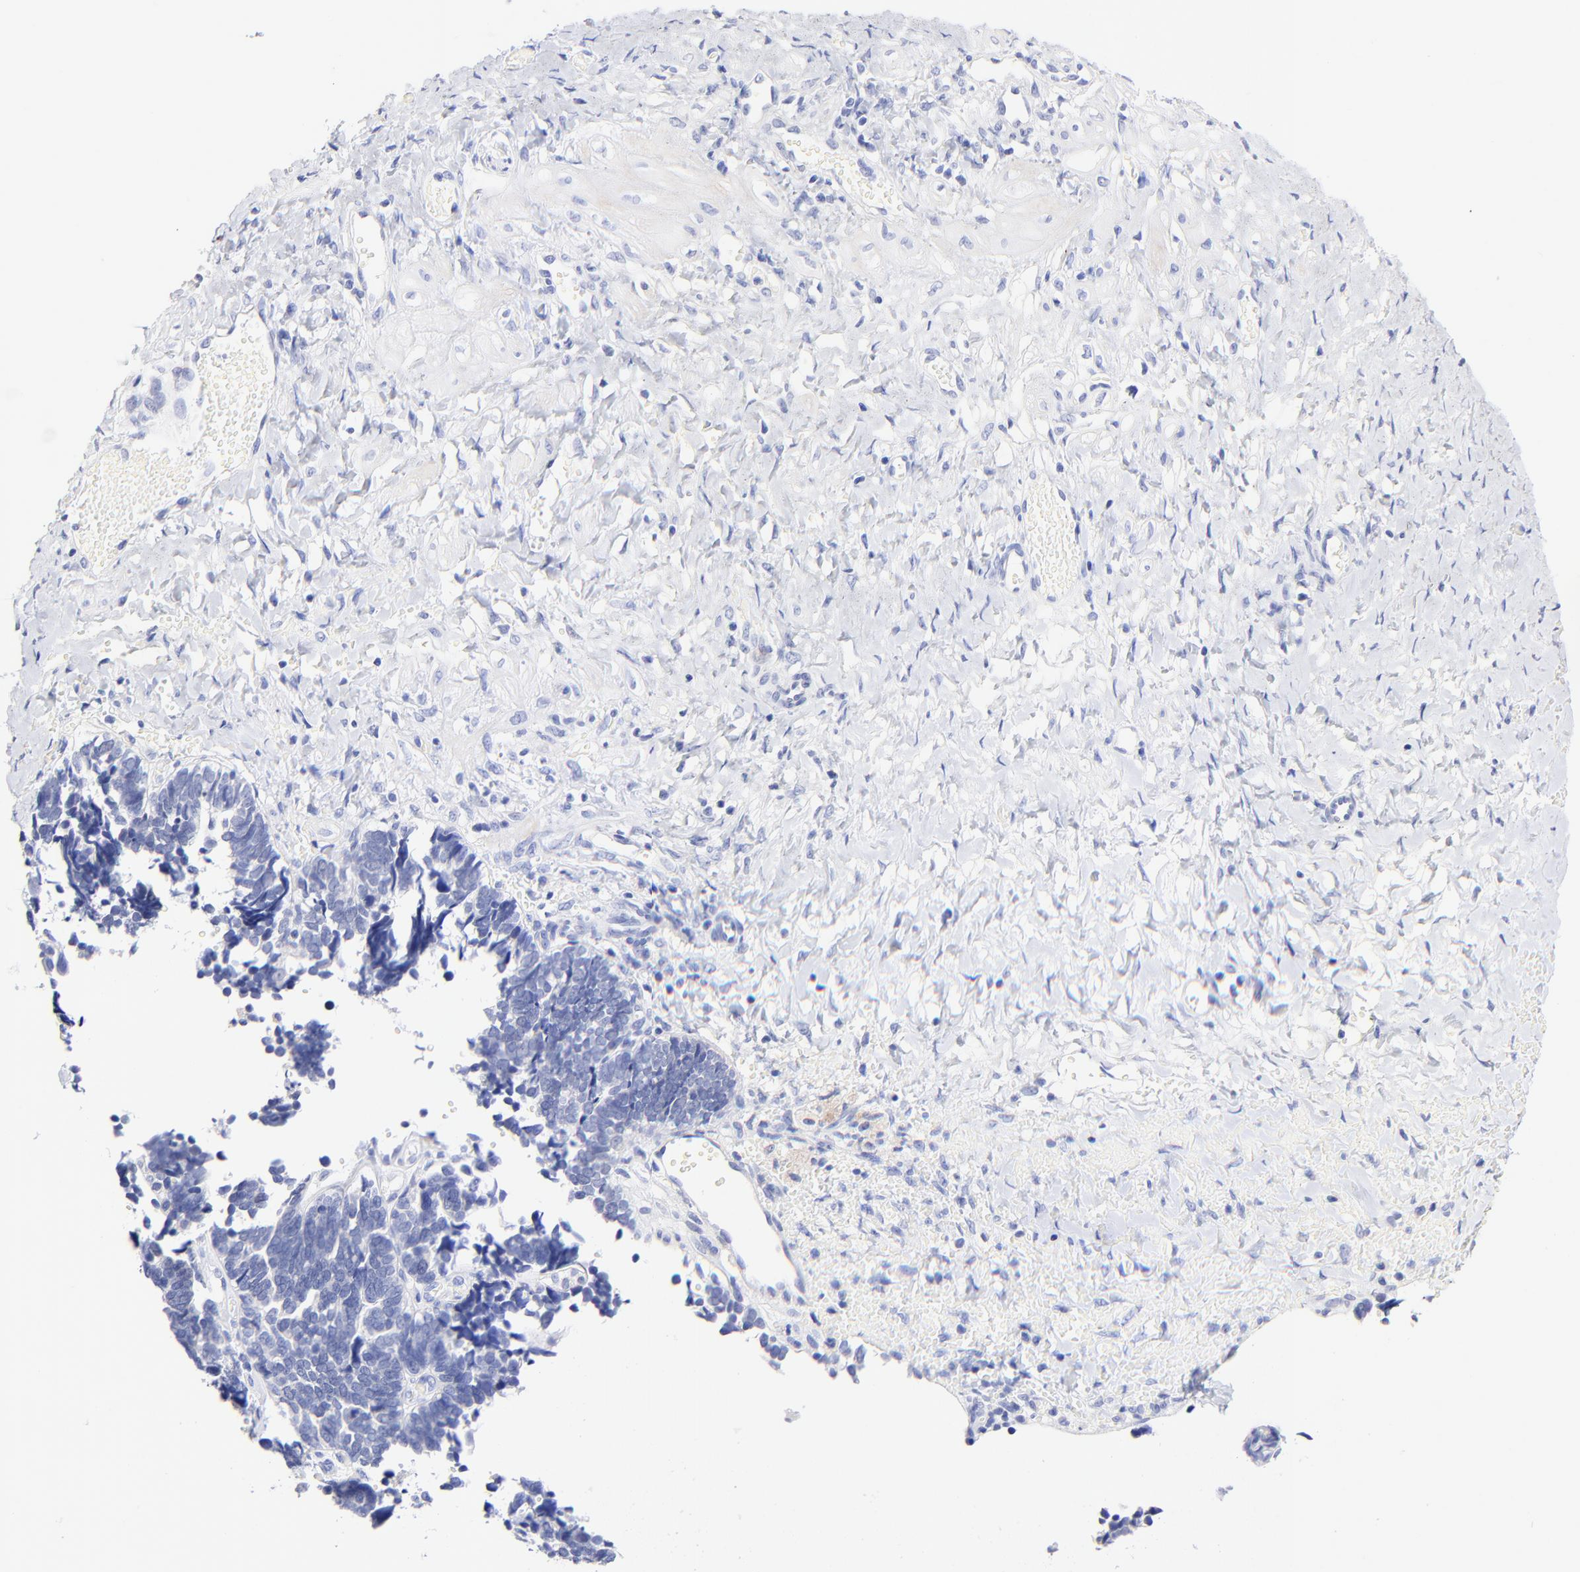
{"staining": {"intensity": "negative", "quantity": "none", "location": "none"}, "tissue": "ovarian cancer", "cell_type": "Tumor cells", "image_type": "cancer", "snomed": [{"axis": "morphology", "description": "Cystadenocarcinoma, serous, NOS"}, {"axis": "topography", "description": "Ovary"}], "caption": "Tumor cells are negative for brown protein staining in ovarian cancer.", "gene": "RAB3A", "patient": {"sex": "female", "age": 77}}